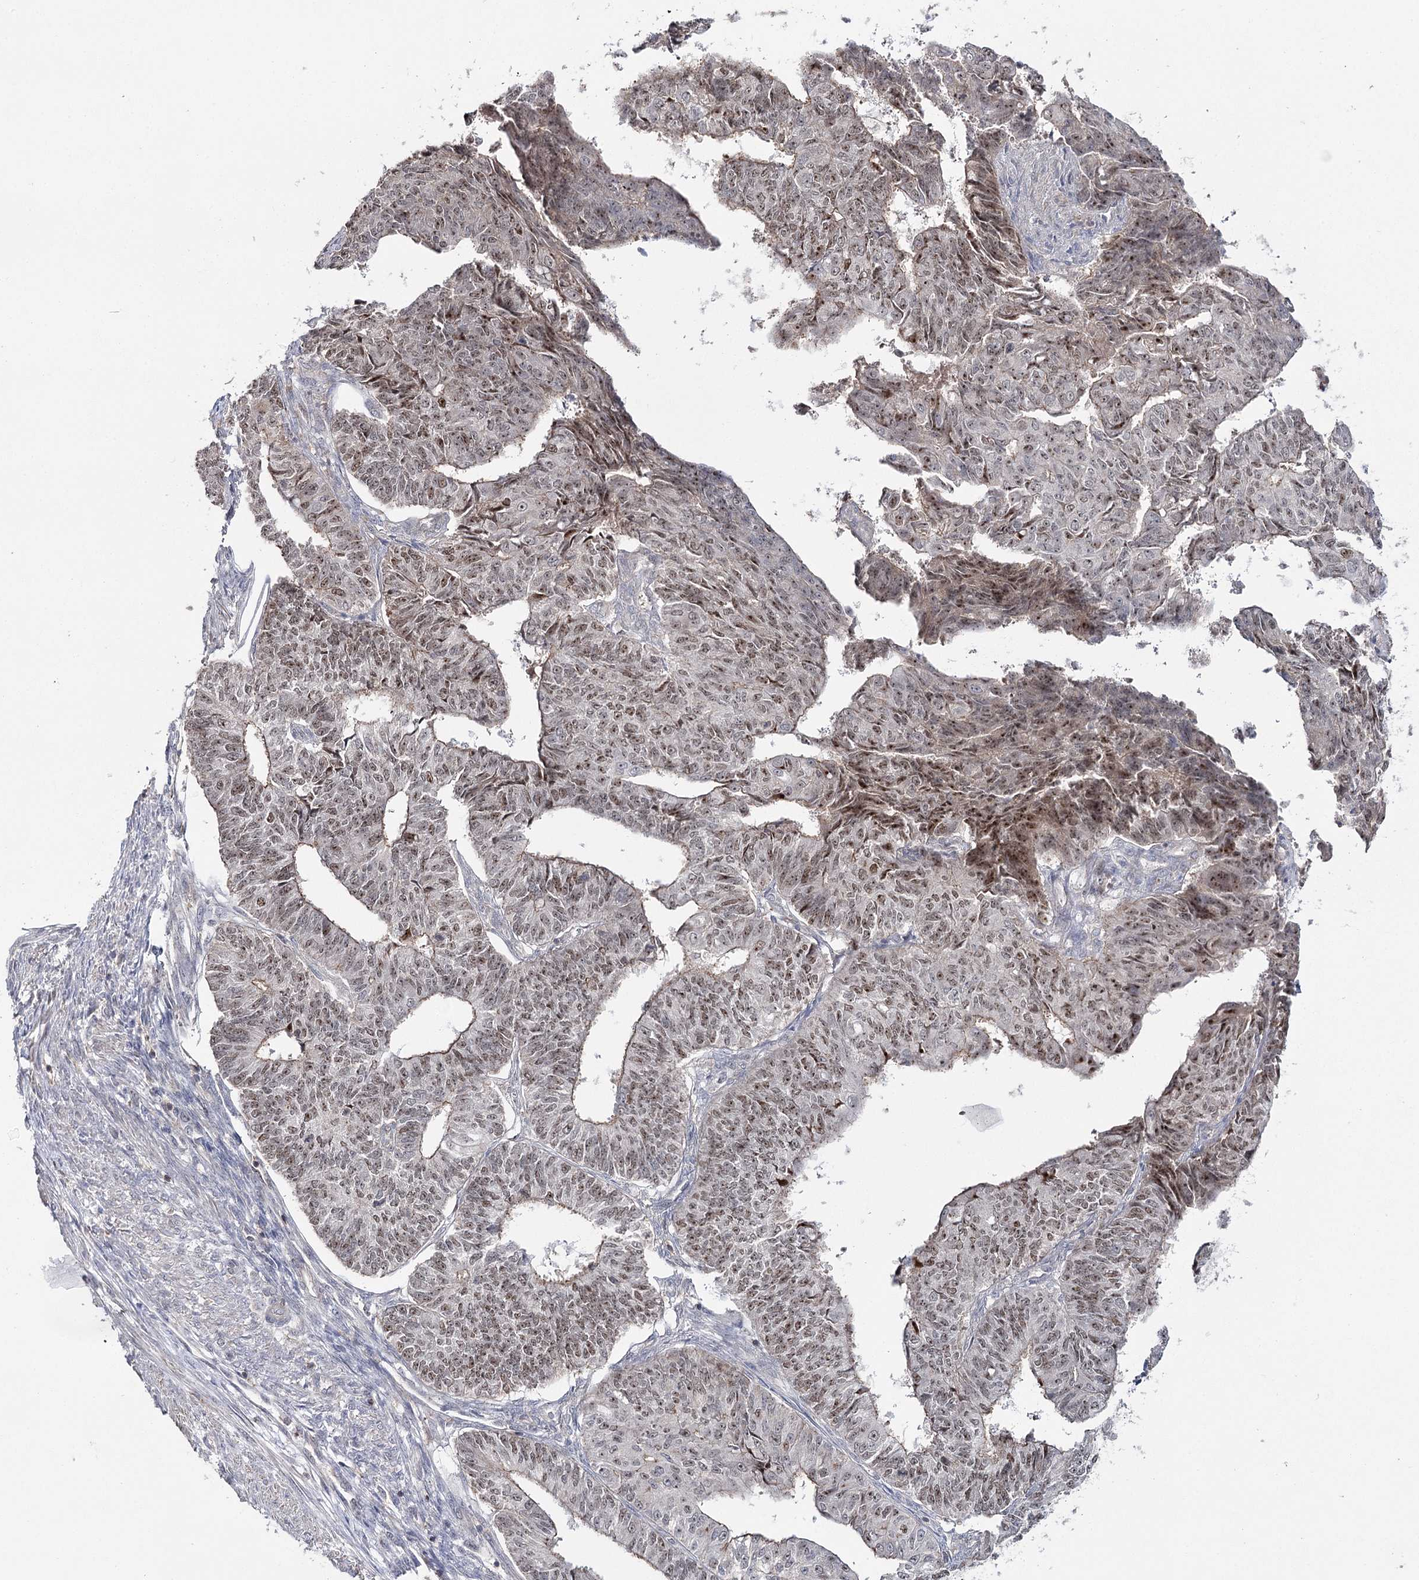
{"staining": {"intensity": "moderate", "quantity": ">75%", "location": "nuclear"}, "tissue": "endometrial cancer", "cell_type": "Tumor cells", "image_type": "cancer", "snomed": [{"axis": "morphology", "description": "Adenocarcinoma, NOS"}, {"axis": "topography", "description": "Endometrium"}], "caption": "Immunohistochemical staining of human adenocarcinoma (endometrial) exhibits medium levels of moderate nuclear staining in approximately >75% of tumor cells. (Stains: DAB (3,3'-diaminobenzidine) in brown, nuclei in blue, Microscopy: brightfield microscopy at high magnification).", "gene": "ZC3H8", "patient": {"sex": "female", "age": 32}}